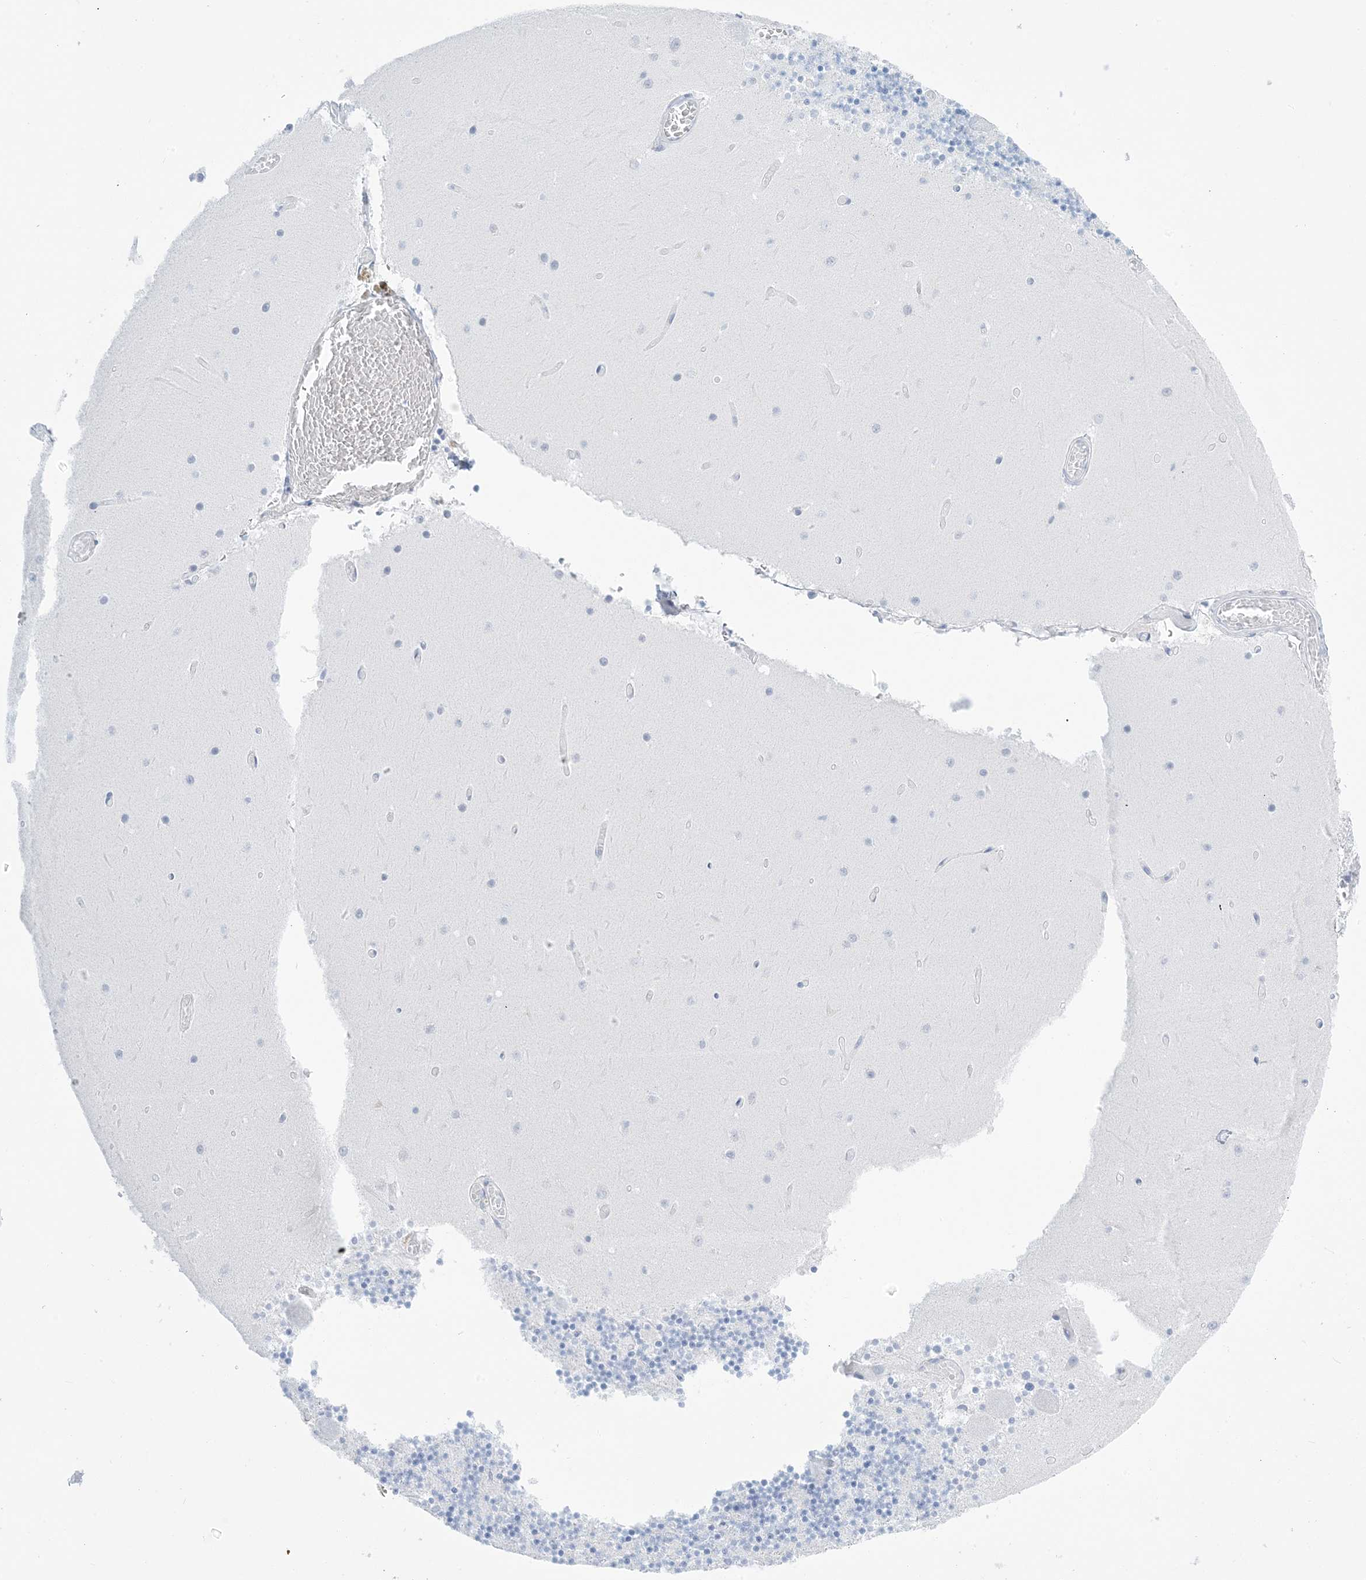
{"staining": {"intensity": "negative", "quantity": "none", "location": "none"}, "tissue": "cerebellum", "cell_type": "Cells in granular layer", "image_type": "normal", "snomed": [{"axis": "morphology", "description": "Normal tissue, NOS"}, {"axis": "topography", "description": "Cerebellum"}], "caption": "Immunohistochemical staining of normal cerebellum reveals no significant expression in cells in granular layer.", "gene": "AGXT", "patient": {"sex": "female", "age": 28}}